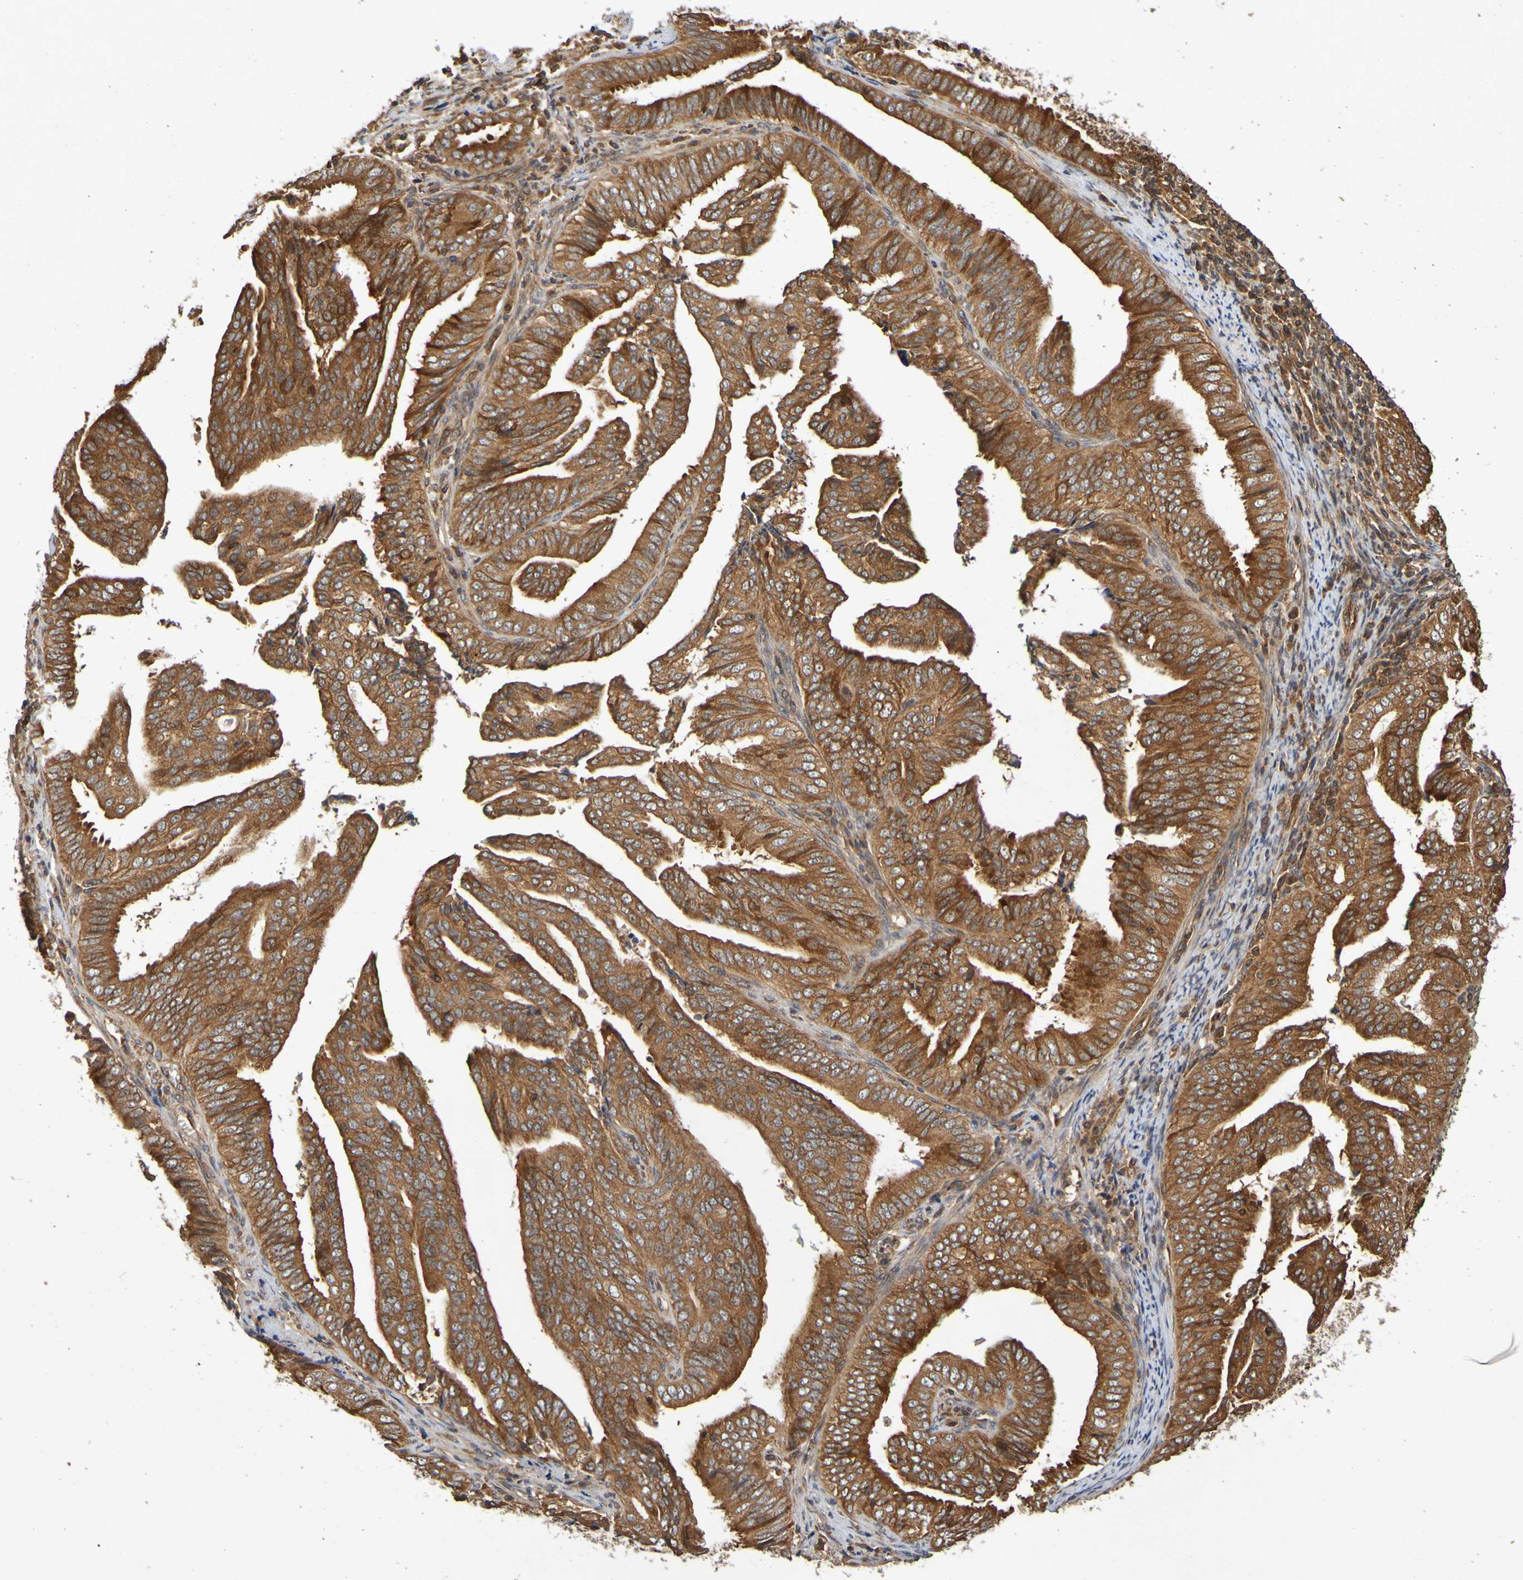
{"staining": {"intensity": "strong", "quantity": ">75%", "location": "cytoplasmic/membranous"}, "tissue": "endometrial cancer", "cell_type": "Tumor cells", "image_type": "cancer", "snomed": [{"axis": "morphology", "description": "Adenocarcinoma, NOS"}, {"axis": "topography", "description": "Endometrium"}], "caption": "Endometrial cancer stained for a protein (brown) reveals strong cytoplasmic/membranous positive expression in approximately >75% of tumor cells.", "gene": "OCRL", "patient": {"sex": "female", "age": 58}}